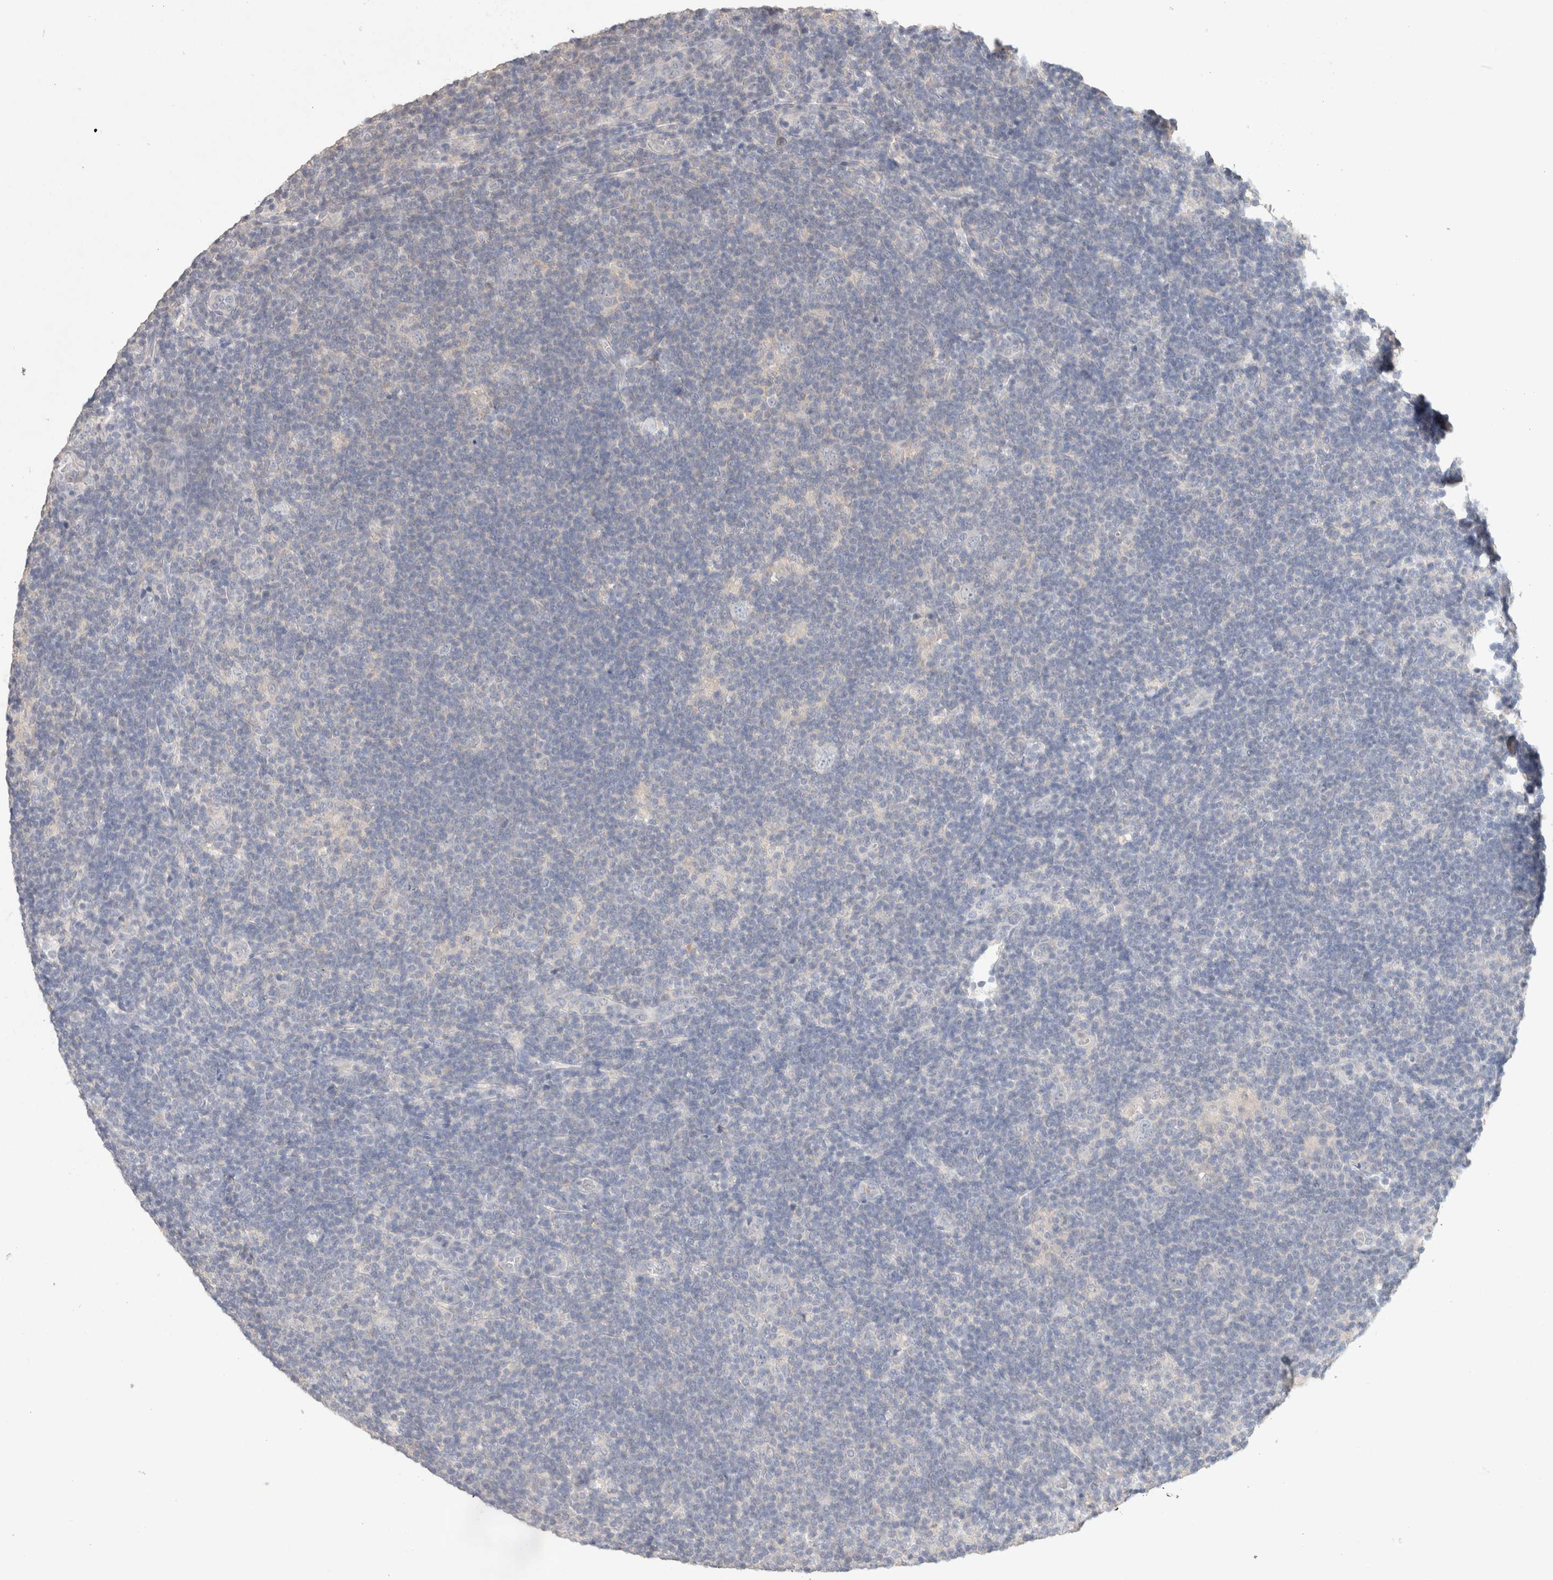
{"staining": {"intensity": "negative", "quantity": "none", "location": "none"}, "tissue": "lymphoma", "cell_type": "Tumor cells", "image_type": "cancer", "snomed": [{"axis": "morphology", "description": "Hodgkin's disease, NOS"}, {"axis": "topography", "description": "Lymph node"}], "caption": "Hodgkin's disease was stained to show a protein in brown. There is no significant positivity in tumor cells. (DAB IHC with hematoxylin counter stain).", "gene": "MPP2", "patient": {"sex": "female", "age": 57}}